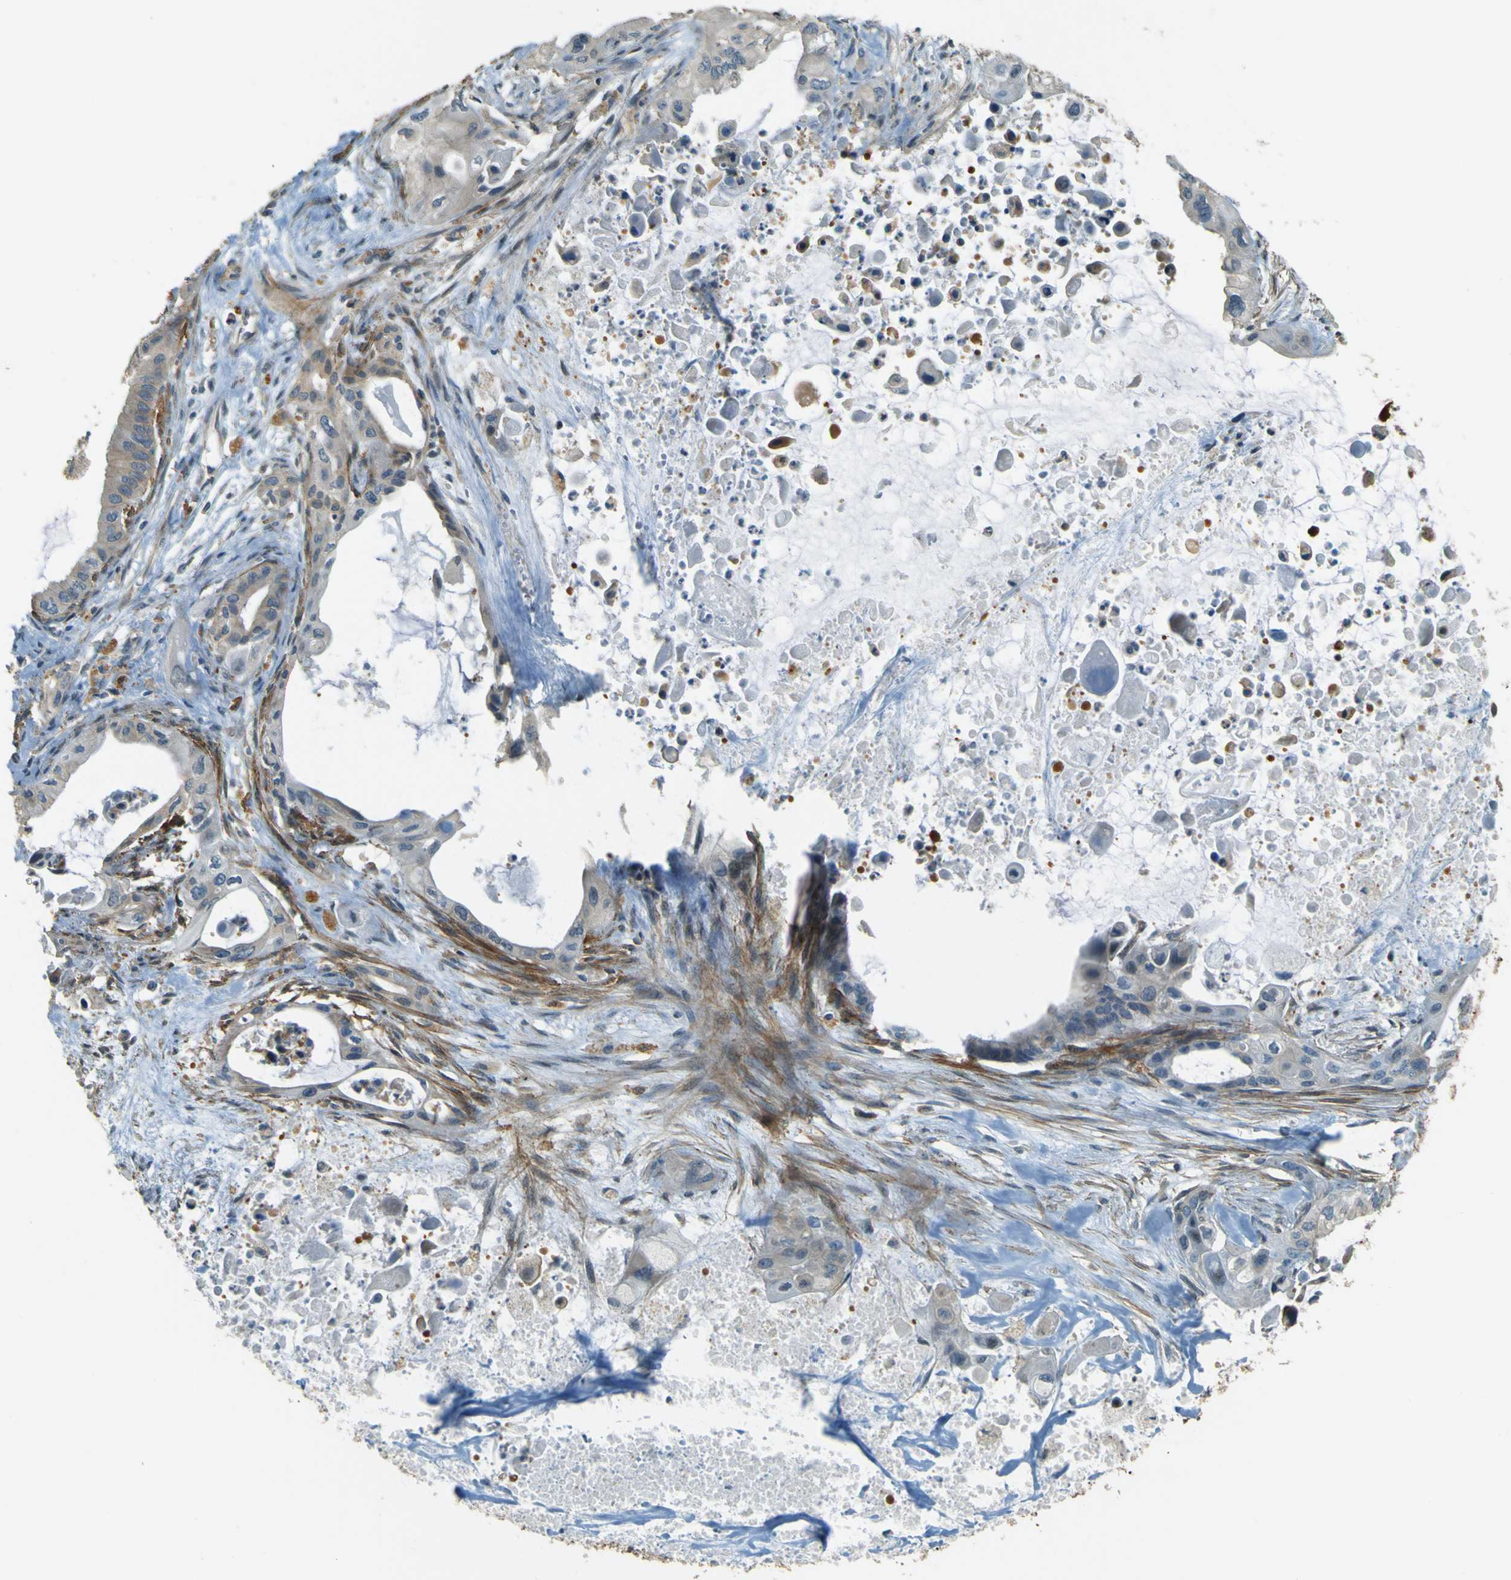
{"staining": {"intensity": "negative", "quantity": "none", "location": "none"}, "tissue": "pancreatic cancer", "cell_type": "Tumor cells", "image_type": "cancer", "snomed": [{"axis": "morphology", "description": "Adenocarcinoma, NOS"}, {"axis": "topography", "description": "Pancreas"}], "caption": "Pancreatic adenocarcinoma stained for a protein using IHC displays no staining tumor cells.", "gene": "NEXN", "patient": {"sex": "male", "age": 73}}